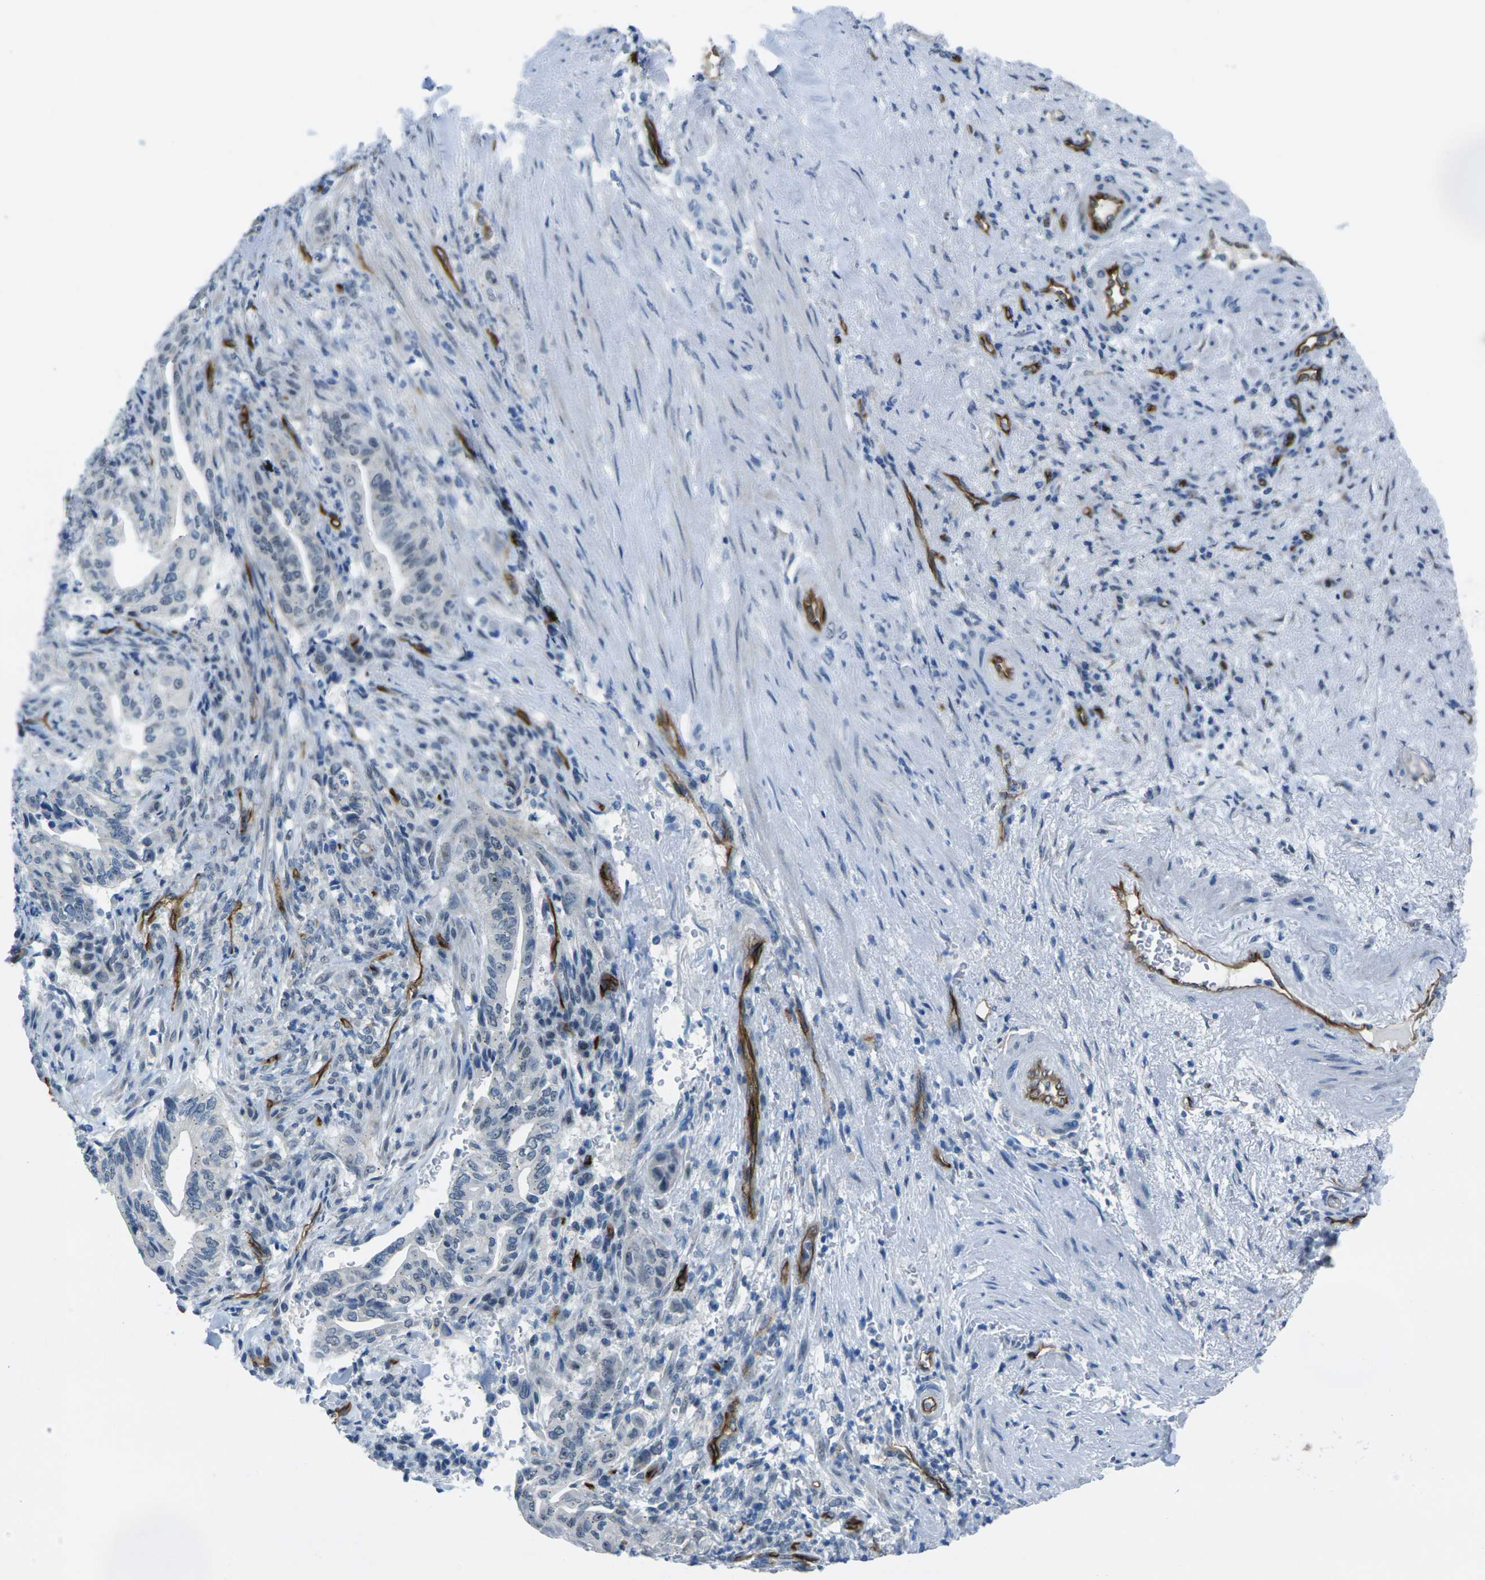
{"staining": {"intensity": "negative", "quantity": "none", "location": "none"}, "tissue": "liver cancer", "cell_type": "Tumor cells", "image_type": "cancer", "snomed": [{"axis": "morphology", "description": "Cholangiocarcinoma"}, {"axis": "topography", "description": "Liver"}], "caption": "Tumor cells are negative for brown protein staining in liver cancer.", "gene": "HSPA12B", "patient": {"sex": "female", "age": 67}}